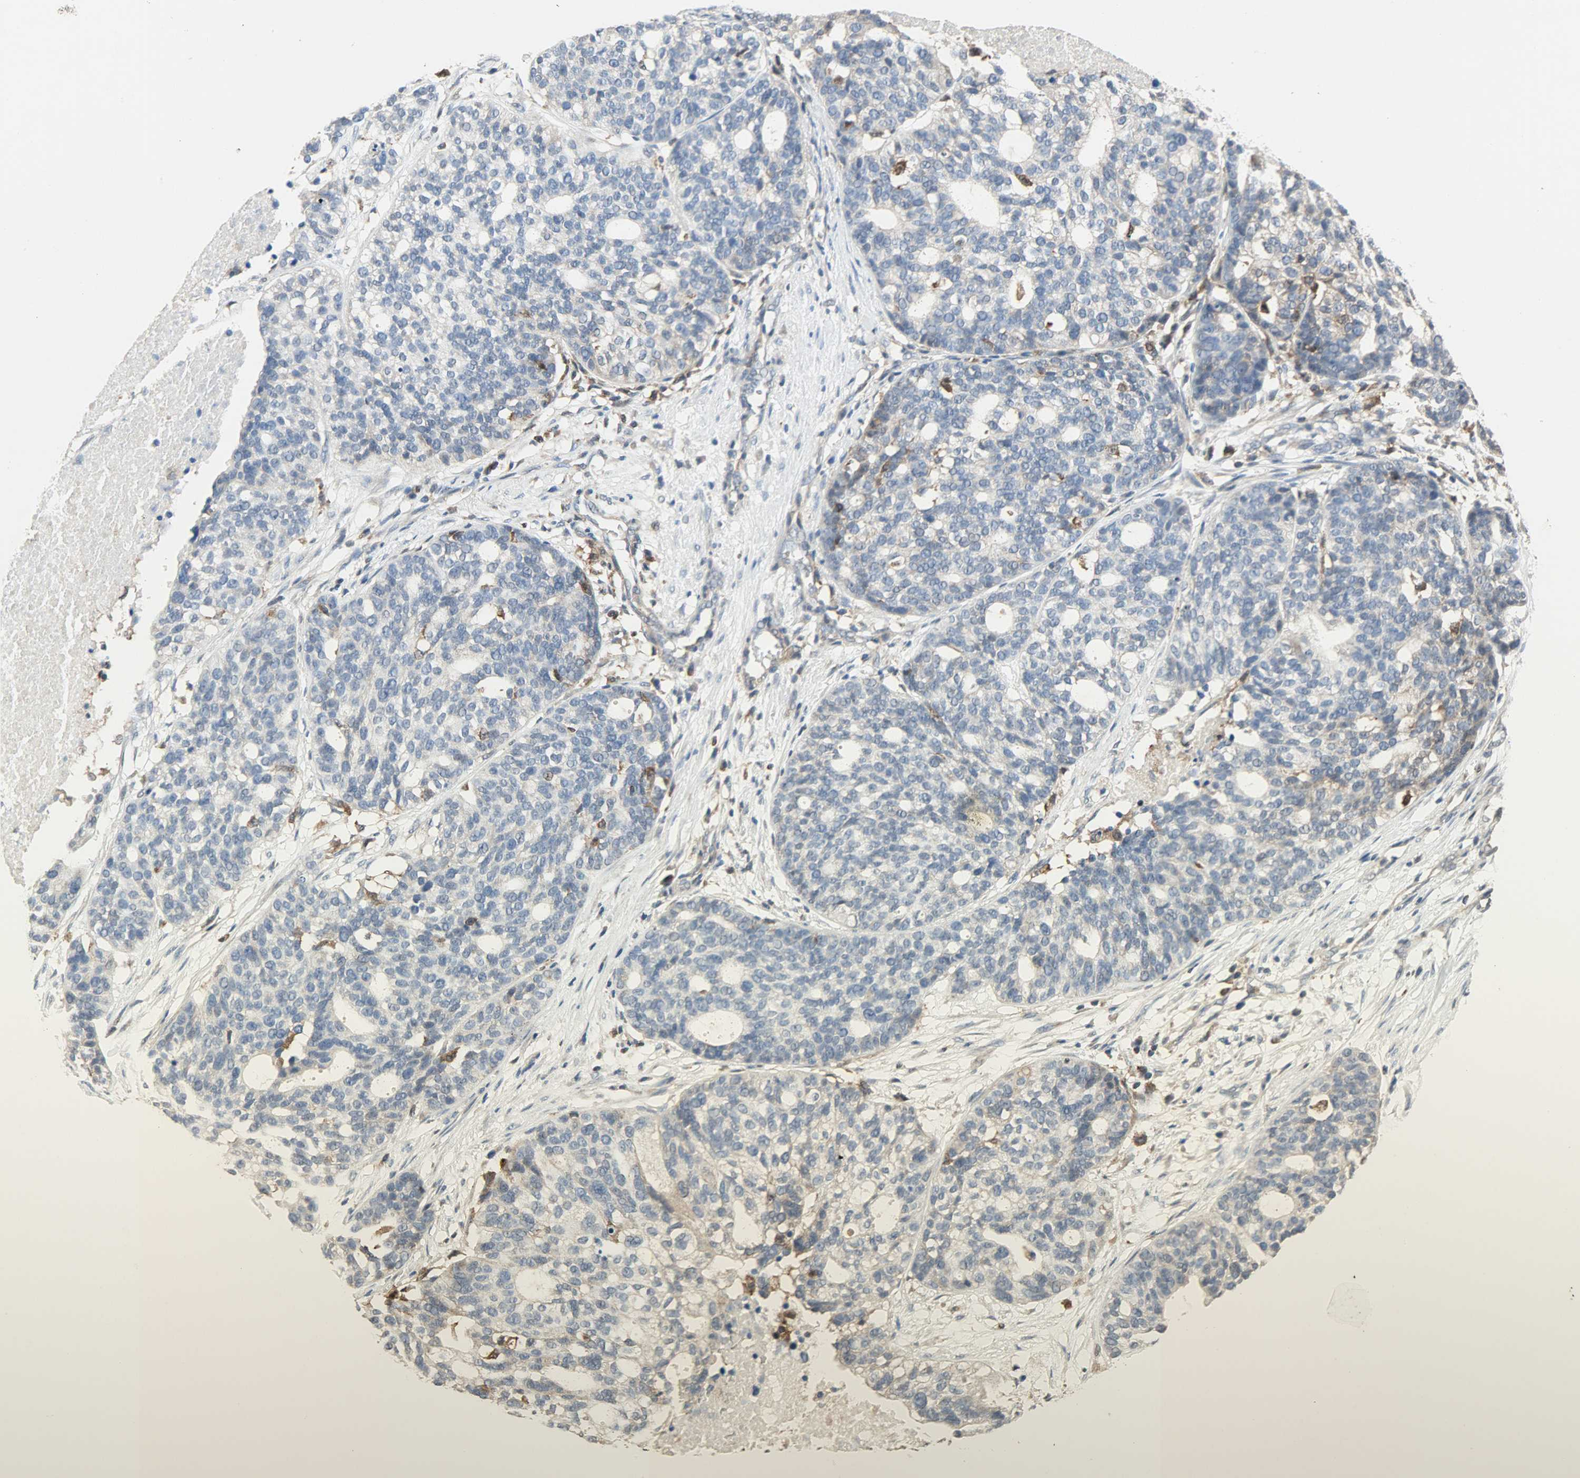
{"staining": {"intensity": "weak", "quantity": "25%-75%", "location": "cytoplasmic/membranous"}, "tissue": "ovarian cancer", "cell_type": "Tumor cells", "image_type": "cancer", "snomed": [{"axis": "morphology", "description": "Cystadenocarcinoma, serous, NOS"}, {"axis": "topography", "description": "Ovary"}], "caption": "Weak cytoplasmic/membranous protein expression is present in about 25%-75% of tumor cells in ovarian serous cystadenocarcinoma. (DAB (3,3'-diaminobenzidine) IHC, brown staining for protein, blue staining for nuclei).", "gene": "TRIM21", "patient": {"sex": "female", "age": 59}}